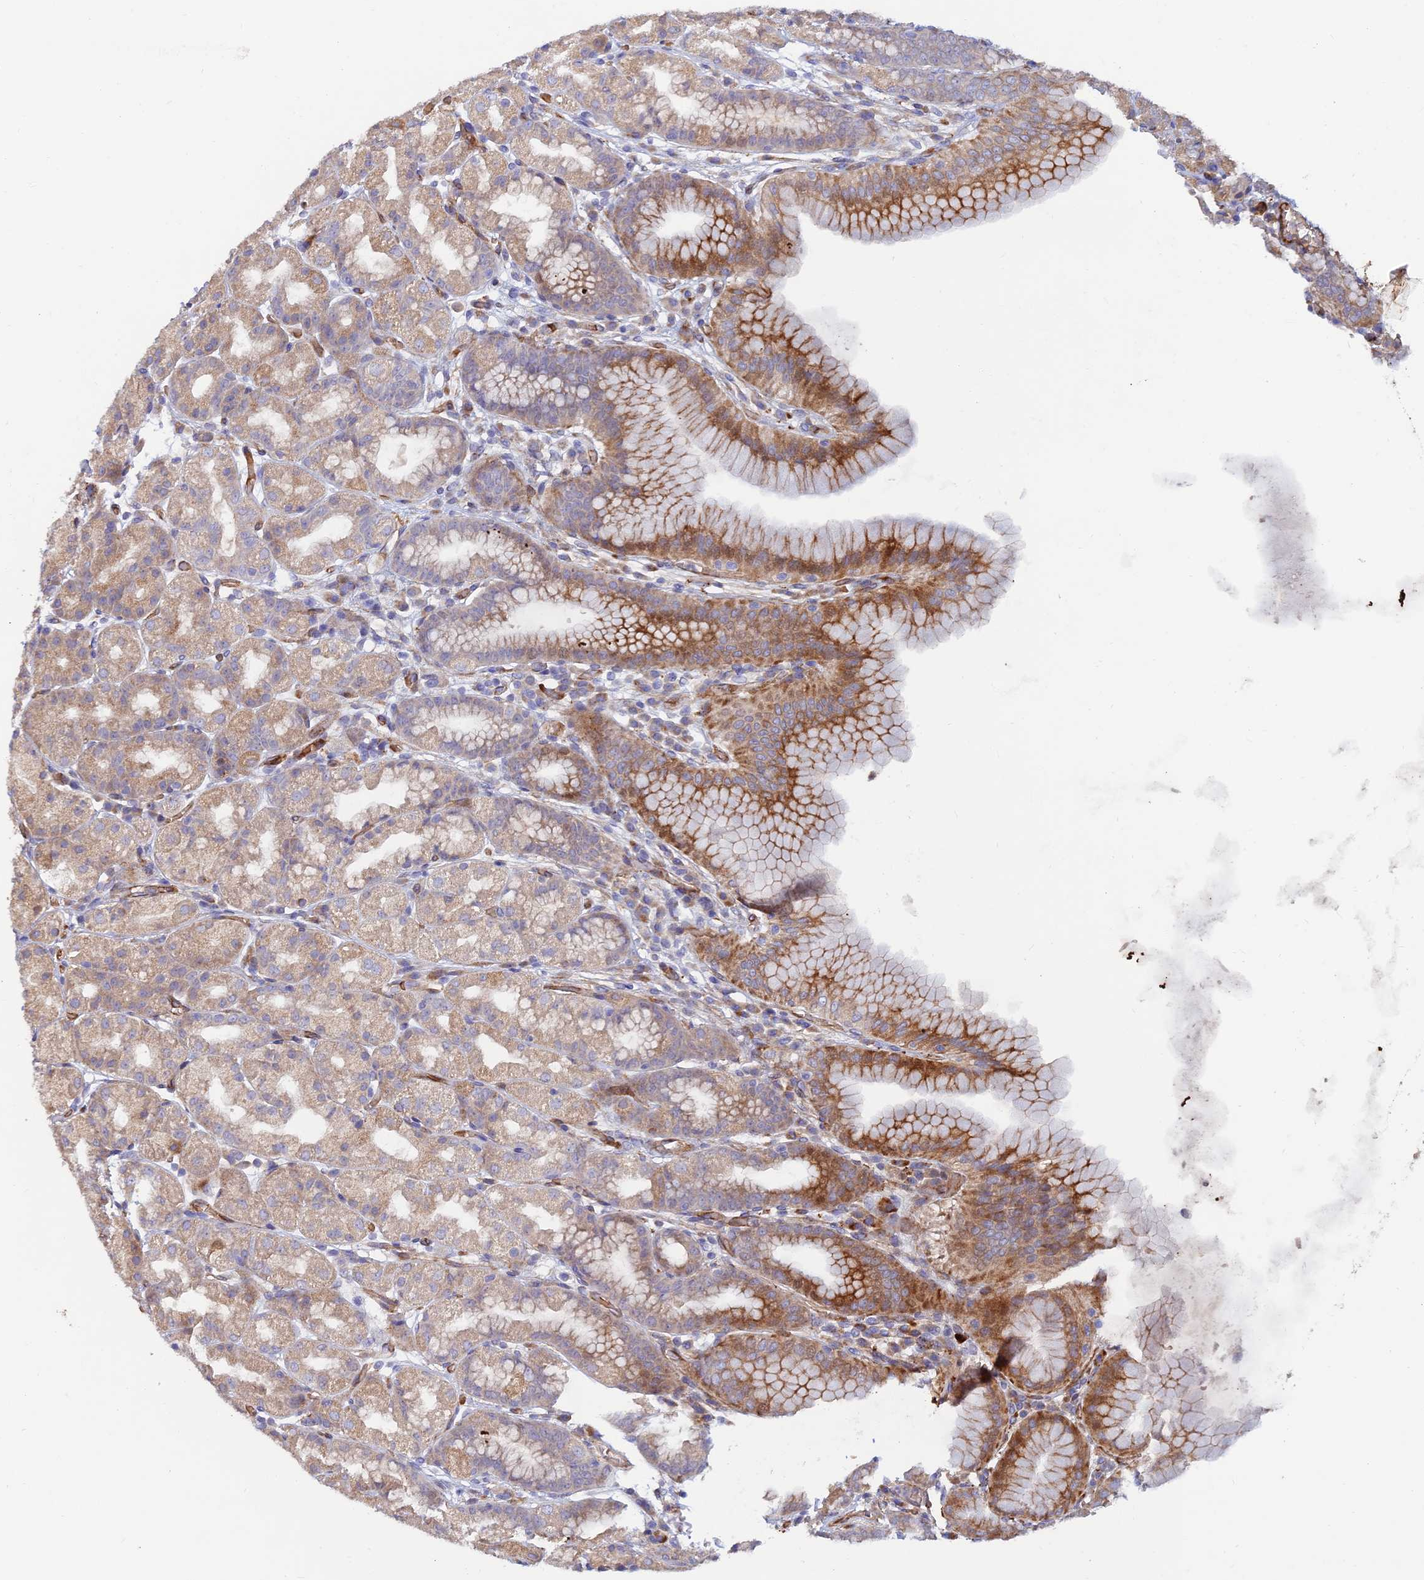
{"staining": {"intensity": "moderate", "quantity": "25%-75%", "location": "cytoplasmic/membranous"}, "tissue": "stomach", "cell_type": "Glandular cells", "image_type": "normal", "snomed": [{"axis": "morphology", "description": "Normal tissue, NOS"}, {"axis": "topography", "description": "Stomach, upper"}], "caption": "This is a histology image of IHC staining of benign stomach, which shows moderate staining in the cytoplasmic/membranous of glandular cells.", "gene": "GMCL1", "patient": {"sex": "male", "age": 68}}